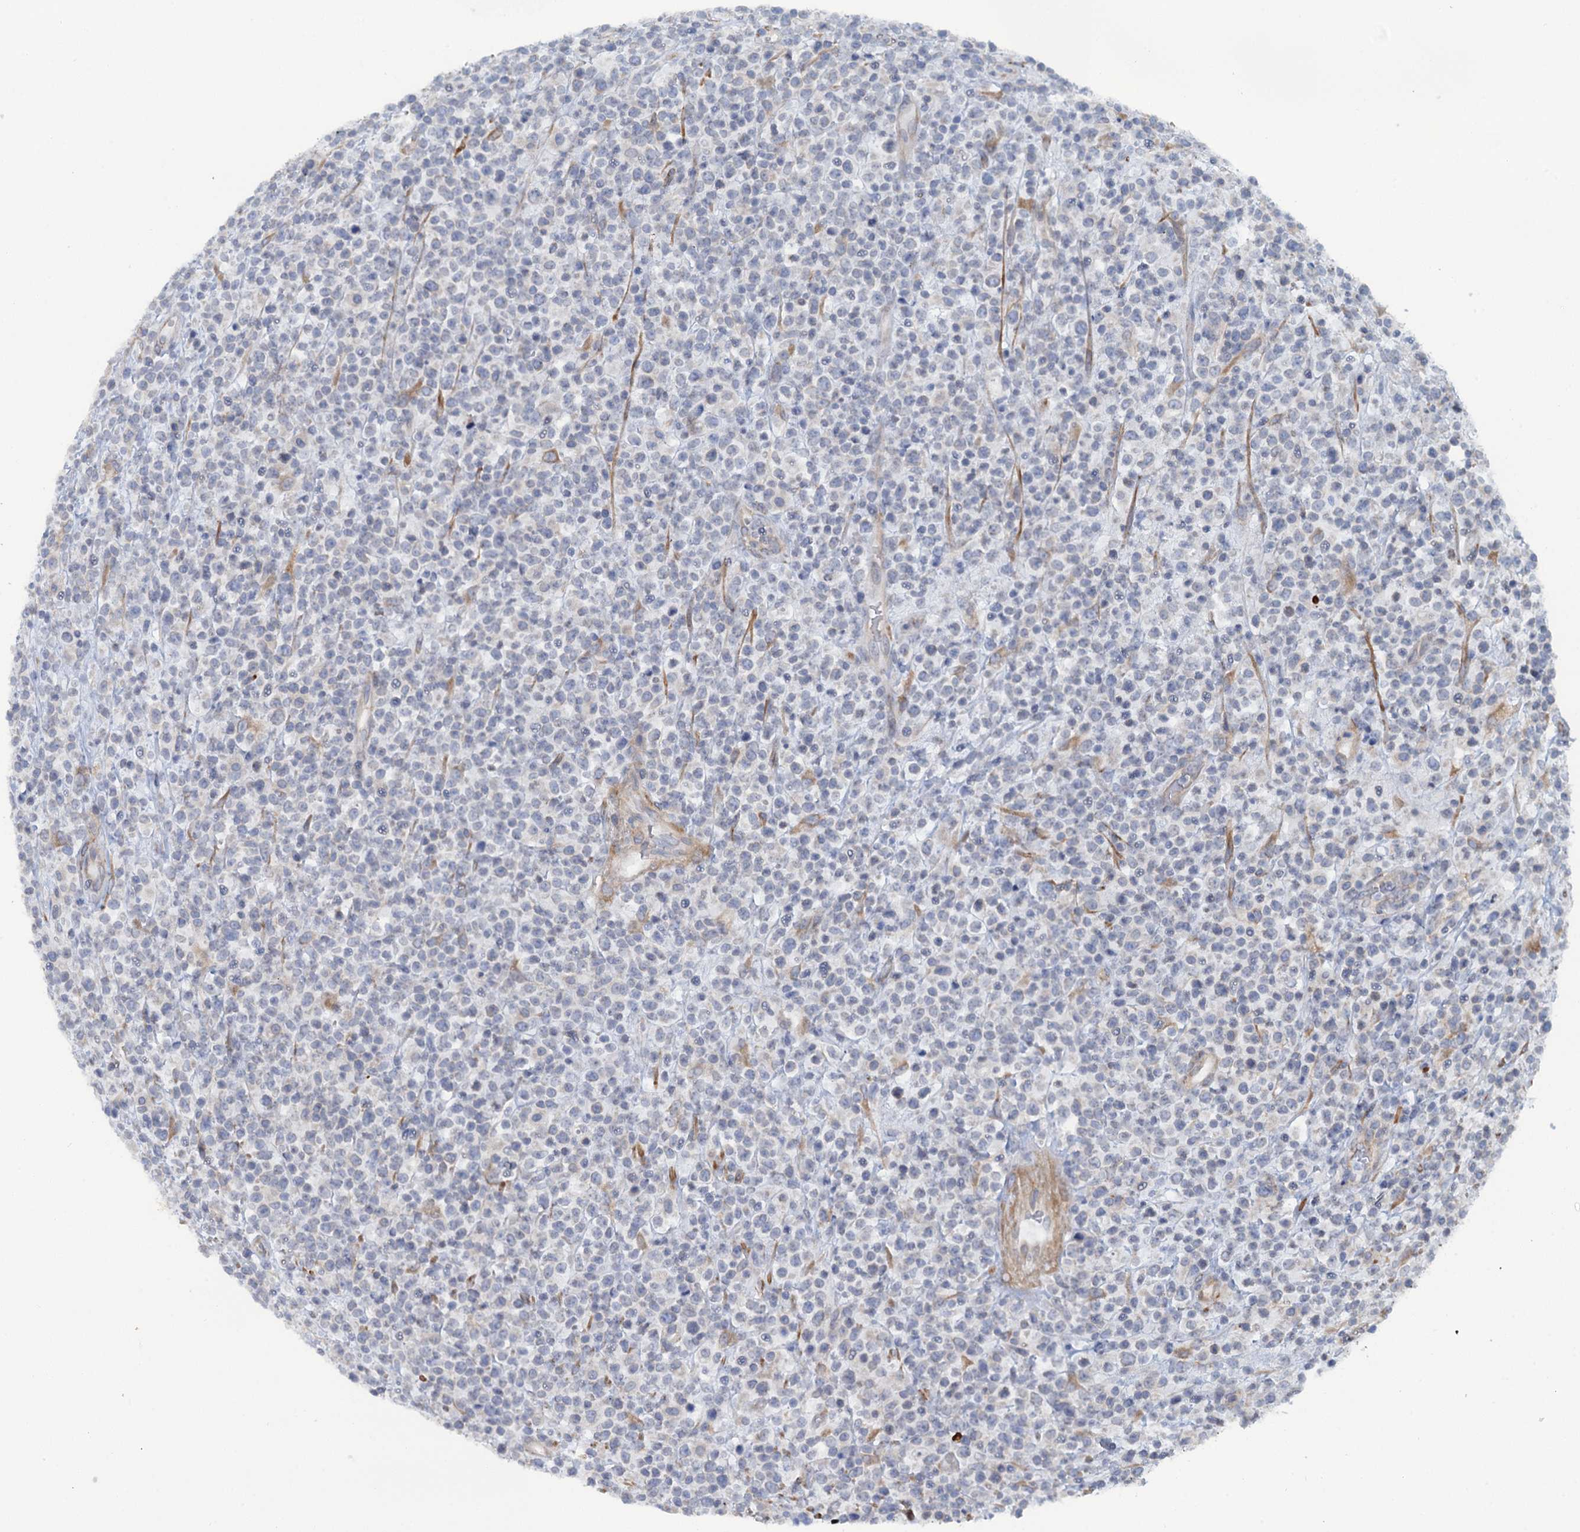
{"staining": {"intensity": "negative", "quantity": "none", "location": "none"}, "tissue": "lymphoma", "cell_type": "Tumor cells", "image_type": "cancer", "snomed": [{"axis": "morphology", "description": "Malignant lymphoma, non-Hodgkin's type, High grade"}, {"axis": "topography", "description": "Colon"}], "caption": "Malignant lymphoma, non-Hodgkin's type (high-grade) stained for a protein using IHC shows no staining tumor cells.", "gene": "POGLUT3", "patient": {"sex": "female", "age": 53}}